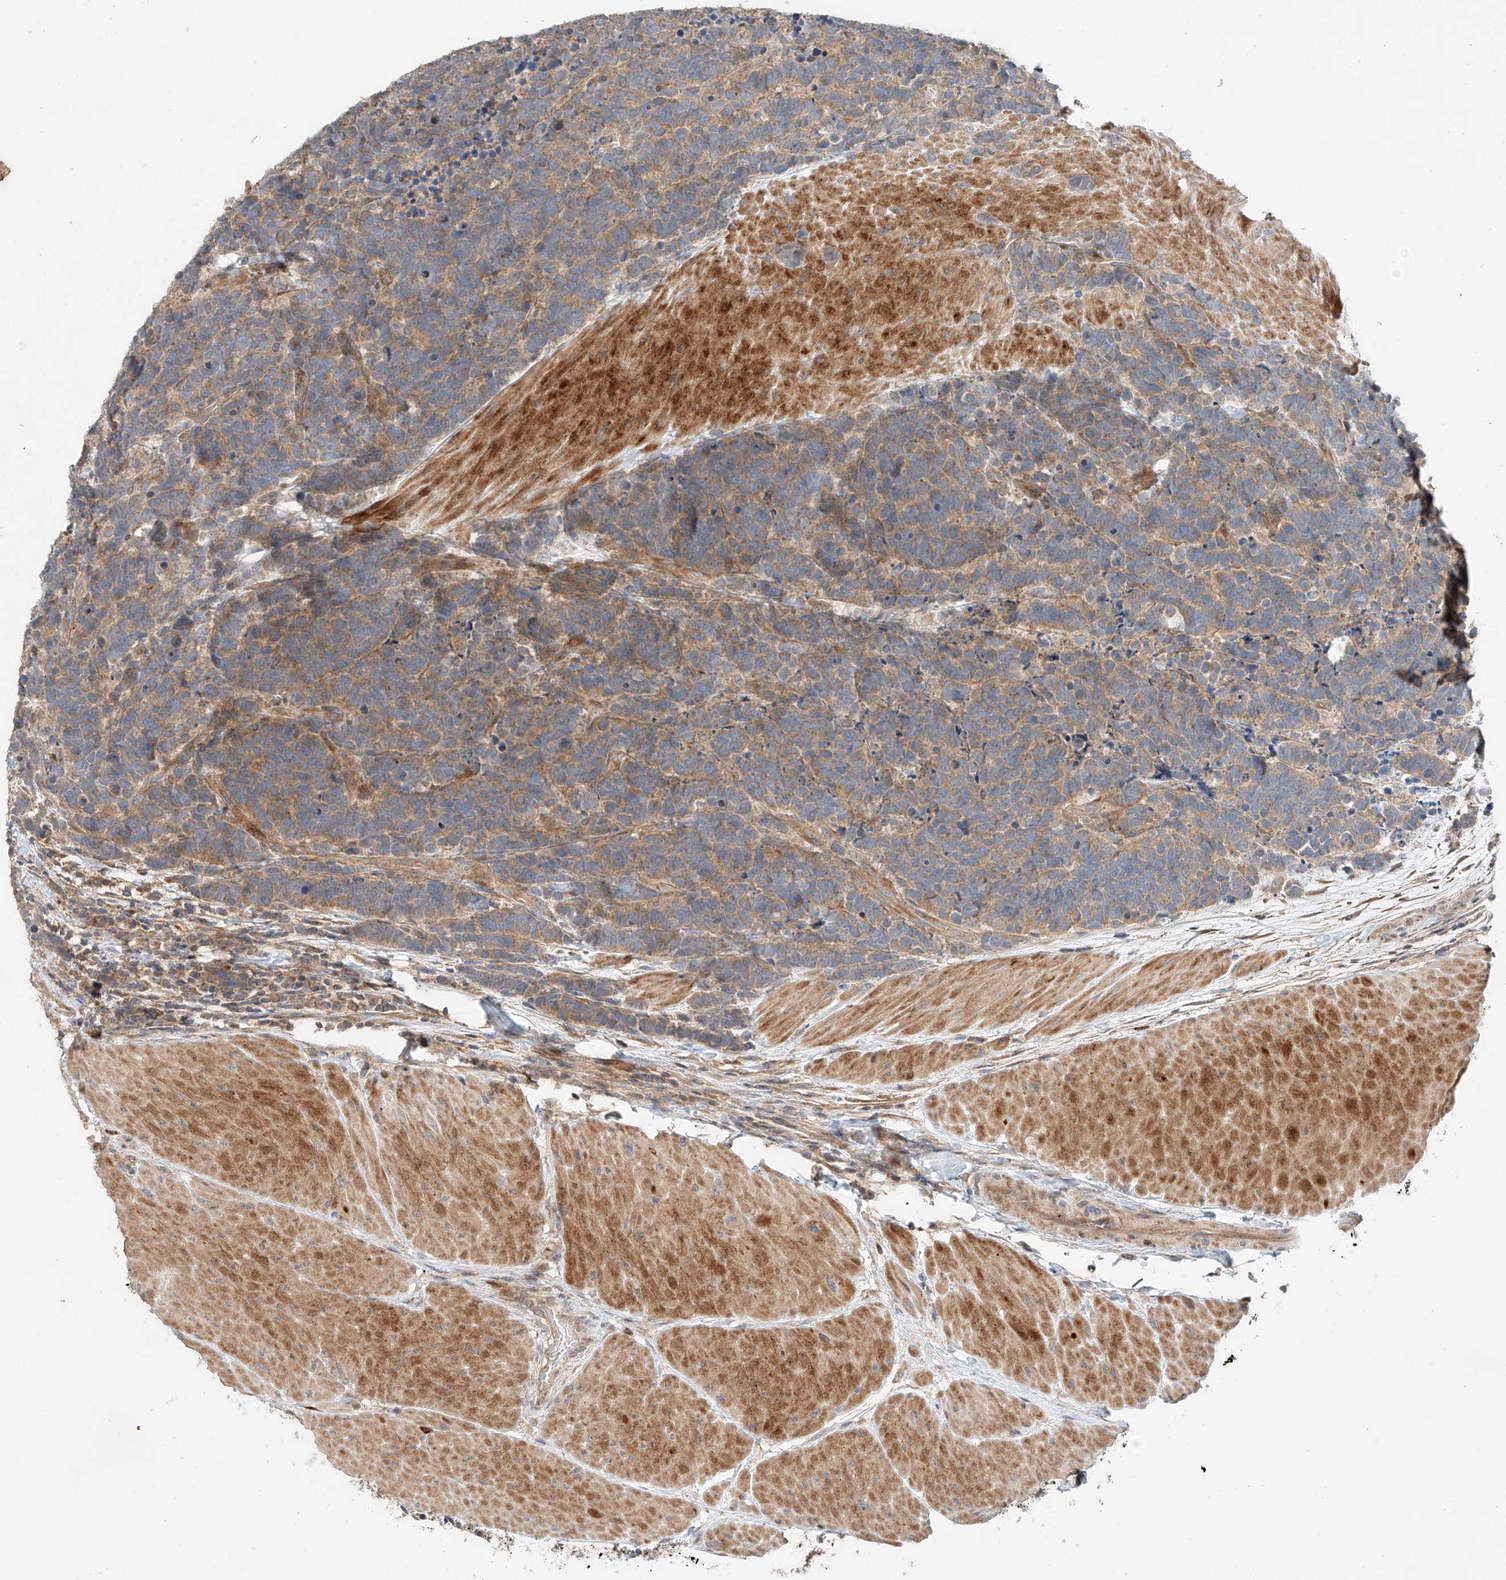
{"staining": {"intensity": "weak", "quantity": ">75%", "location": "cytoplasmic/membranous"}, "tissue": "carcinoid", "cell_type": "Tumor cells", "image_type": "cancer", "snomed": [{"axis": "morphology", "description": "Carcinoma, NOS"}, {"axis": "morphology", "description": "Carcinoid, malignant, NOS"}, {"axis": "topography", "description": "Urinary bladder"}], "caption": "Immunohistochemistry (DAB) staining of human carcinoid shows weak cytoplasmic/membranous protein expression in approximately >75% of tumor cells.", "gene": "XPNPEP1", "patient": {"sex": "male", "age": 57}}